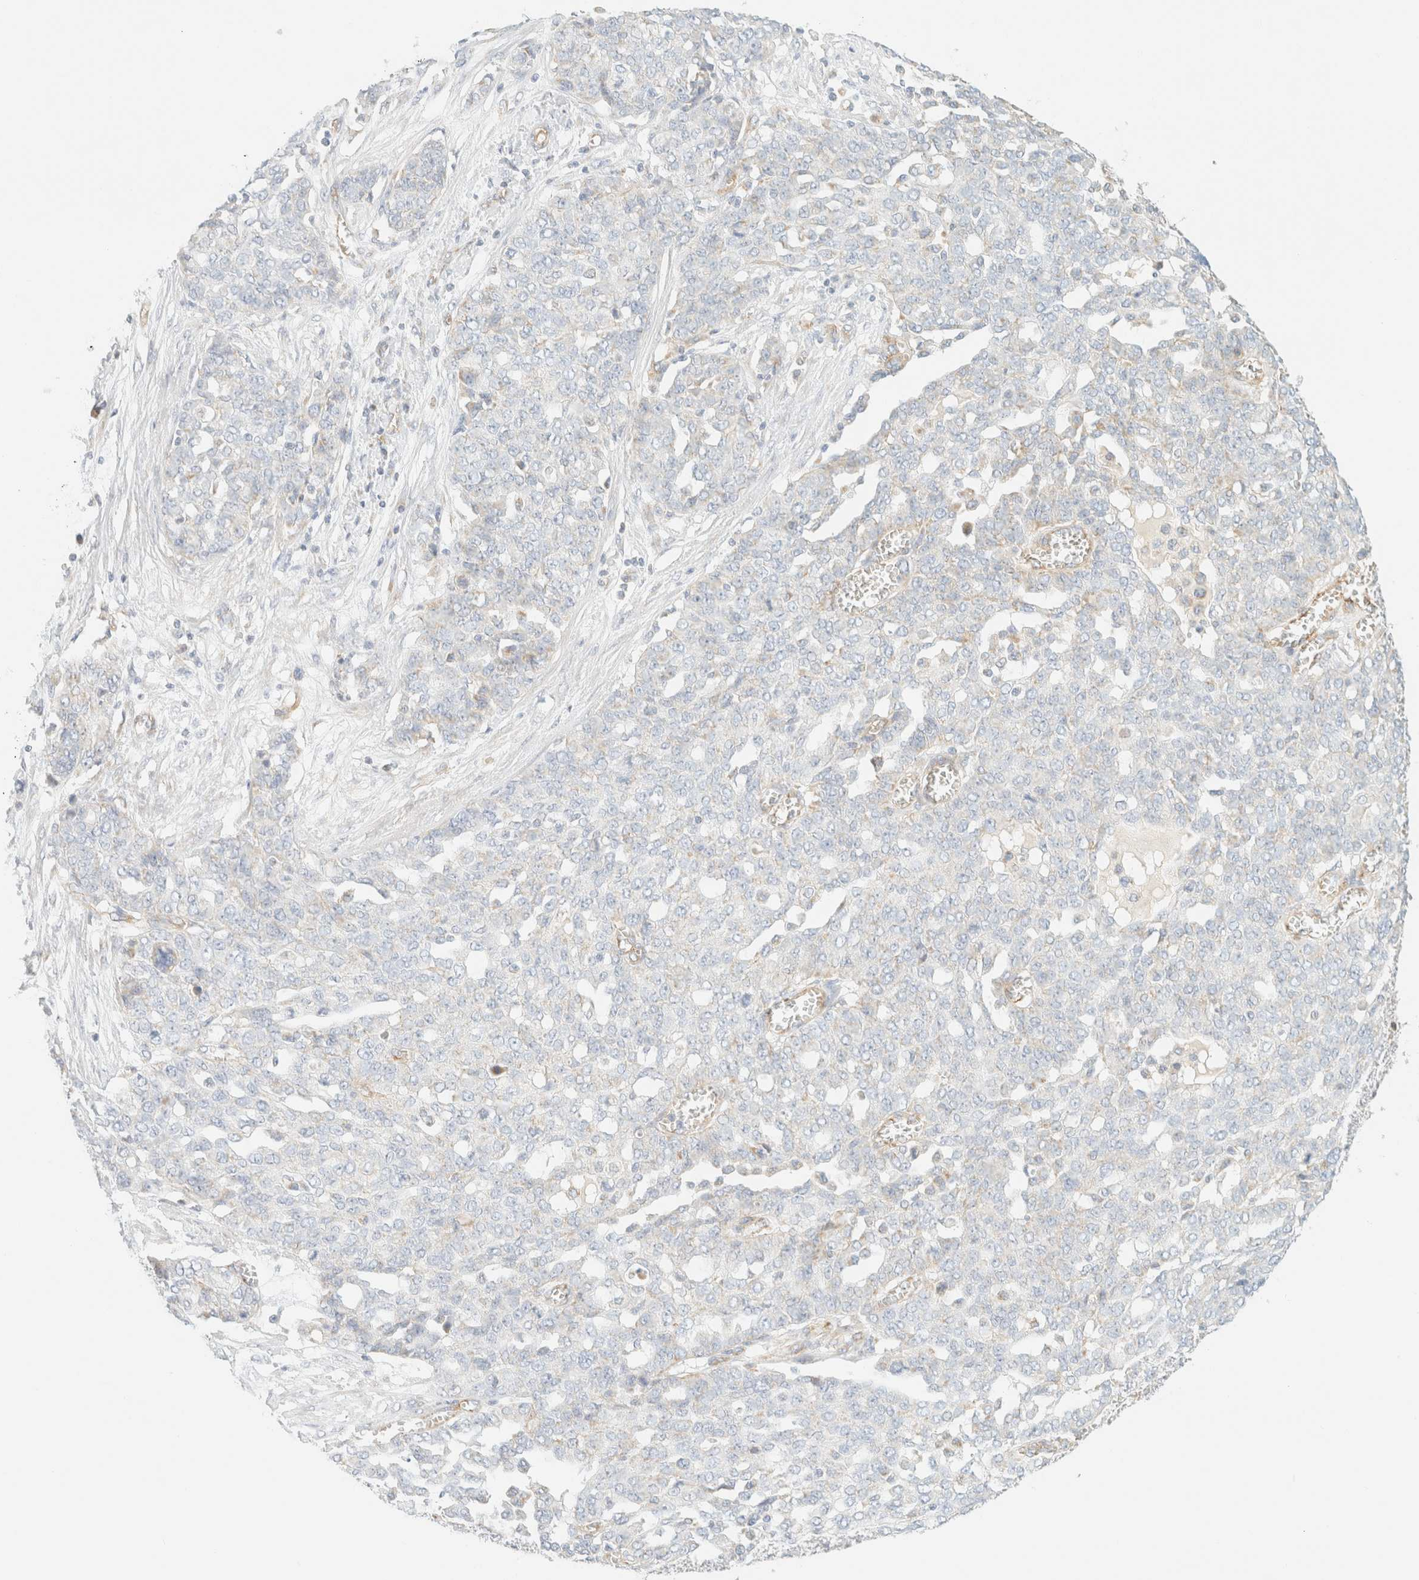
{"staining": {"intensity": "weak", "quantity": "<25%", "location": "cytoplasmic/membranous"}, "tissue": "ovarian cancer", "cell_type": "Tumor cells", "image_type": "cancer", "snomed": [{"axis": "morphology", "description": "Cystadenocarcinoma, serous, NOS"}, {"axis": "topography", "description": "Soft tissue"}, {"axis": "topography", "description": "Ovary"}], "caption": "Immunohistochemistry (IHC) image of neoplastic tissue: serous cystadenocarcinoma (ovarian) stained with DAB shows no significant protein positivity in tumor cells.", "gene": "MRM3", "patient": {"sex": "female", "age": 57}}